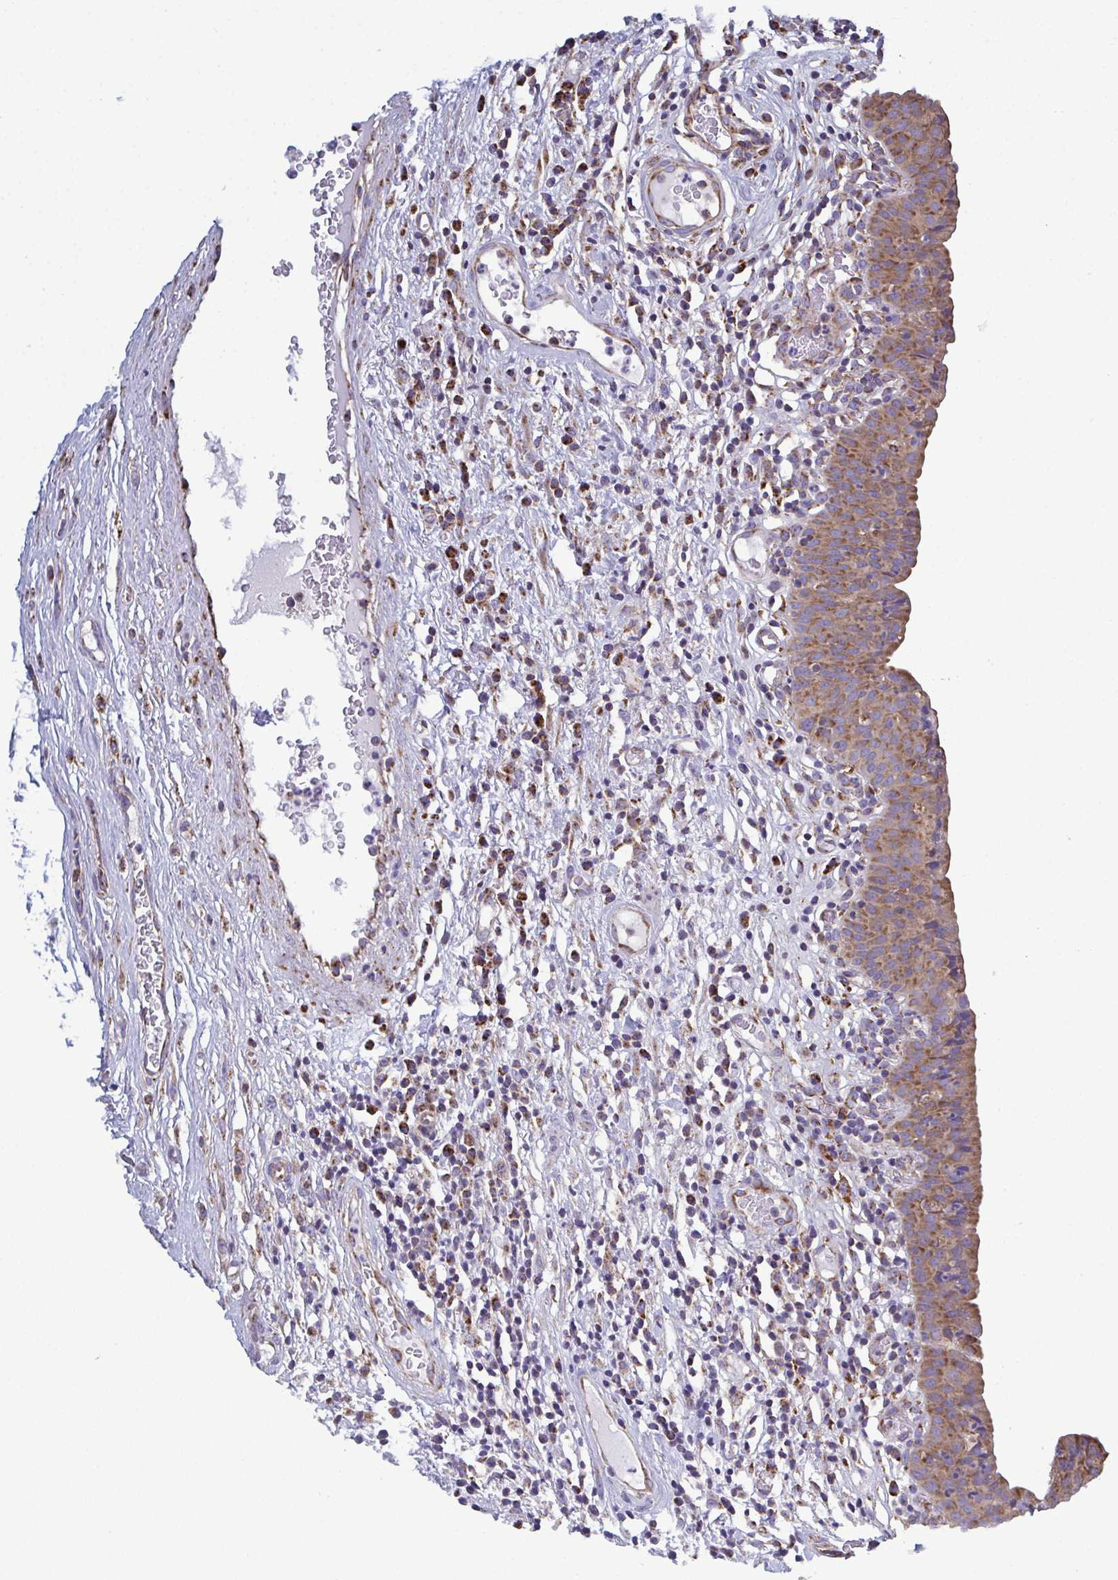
{"staining": {"intensity": "strong", "quantity": "25%-75%", "location": "cytoplasmic/membranous"}, "tissue": "urinary bladder", "cell_type": "Urothelial cells", "image_type": "normal", "snomed": [{"axis": "morphology", "description": "Normal tissue, NOS"}, {"axis": "morphology", "description": "Inflammation, NOS"}, {"axis": "topography", "description": "Urinary bladder"}], "caption": "Immunohistochemical staining of benign urinary bladder displays 25%-75% levels of strong cytoplasmic/membranous protein expression in approximately 25%-75% of urothelial cells. (DAB (3,3'-diaminobenzidine) IHC with brightfield microscopy, high magnification).", "gene": "CSDE1", "patient": {"sex": "male", "age": 57}}